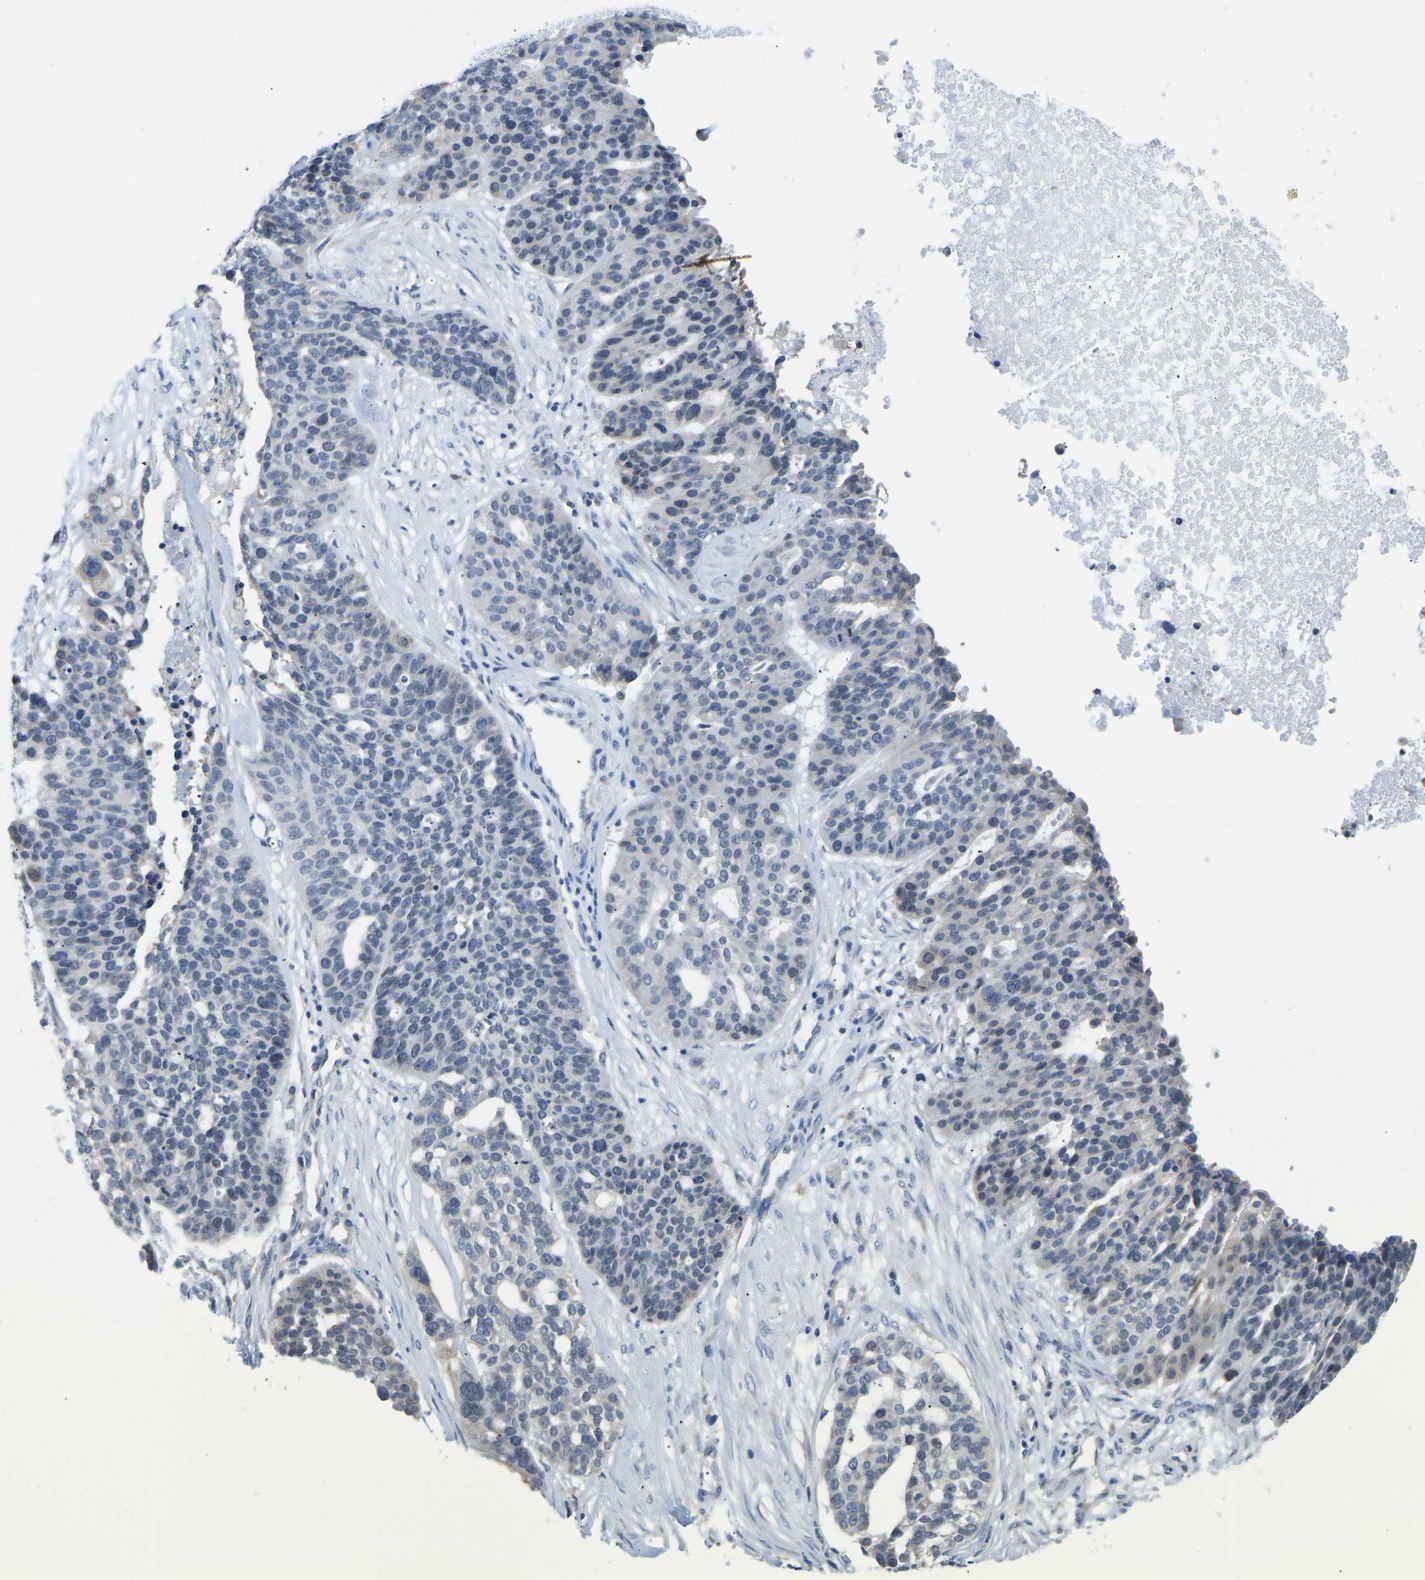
{"staining": {"intensity": "negative", "quantity": "none", "location": "none"}, "tissue": "ovarian cancer", "cell_type": "Tumor cells", "image_type": "cancer", "snomed": [{"axis": "morphology", "description": "Cystadenocarcinoma, serous, NOS"}, {"axis": "topography", "description": "Ovary"}], "caption": "Immunohistochemical staining of human ovarian cancer shows no significant staining in tumor cells.", "gene": "VRK1", "patient": {"sex": "female", "age": 59}}